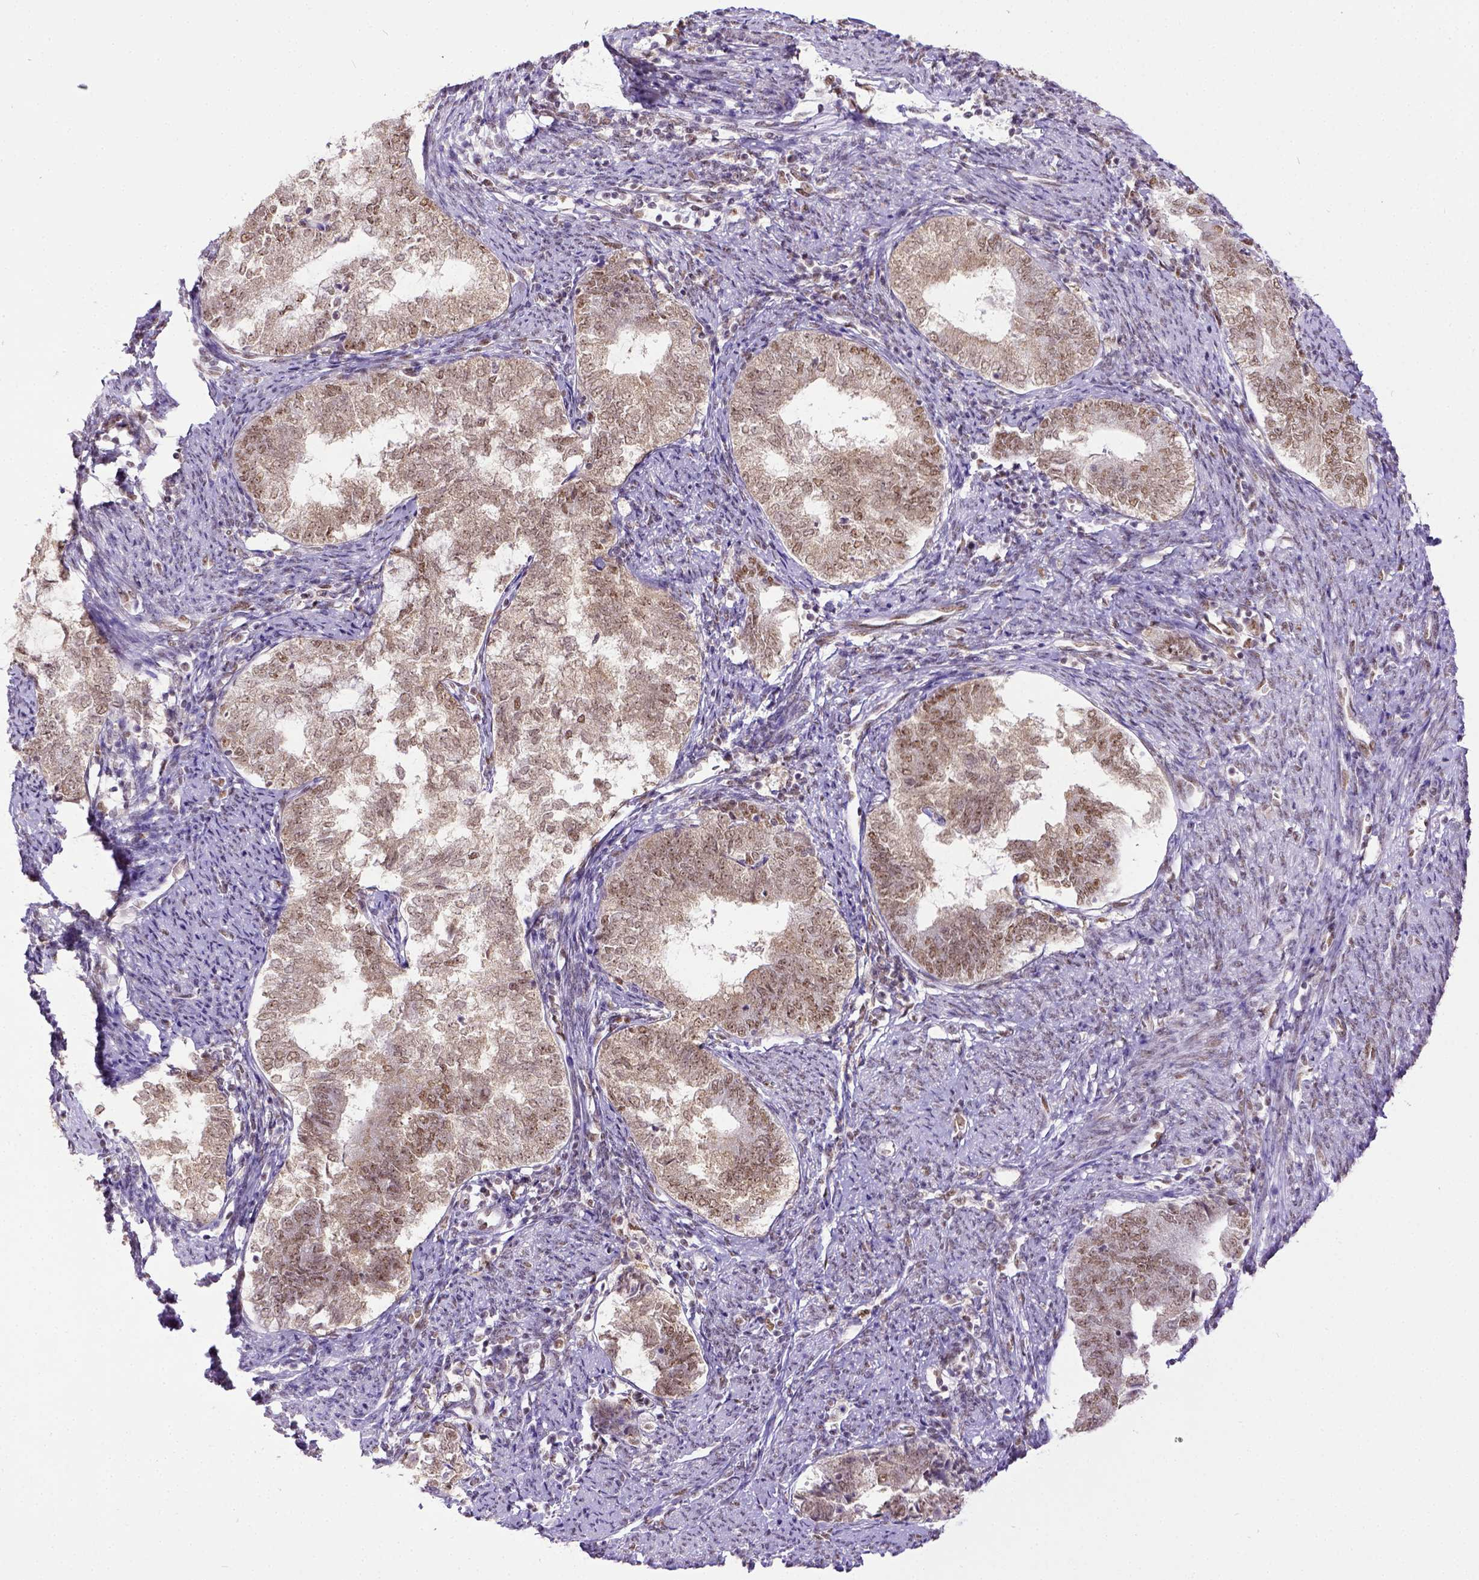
{"staining": {"intensity": "weak", "quantity": ">75%", "location": "nuclear"}, "tissue": "endometrial cancer", "cell_type": "Tumor cells", "image_type": "cancer", "snomed": [{"axis": "morphology", "description": "Adenocarcinoma, NOS"}, {"axis": "topography", "description": "Endometrium"}], "caption": "This is a histology image of immunohistochemistry staining of endometrial cancer, which shows weak positivity in the nuclear of tumor cells.", "gene": "ERCC1", "patient": {"sex": "female", "age": 65}}